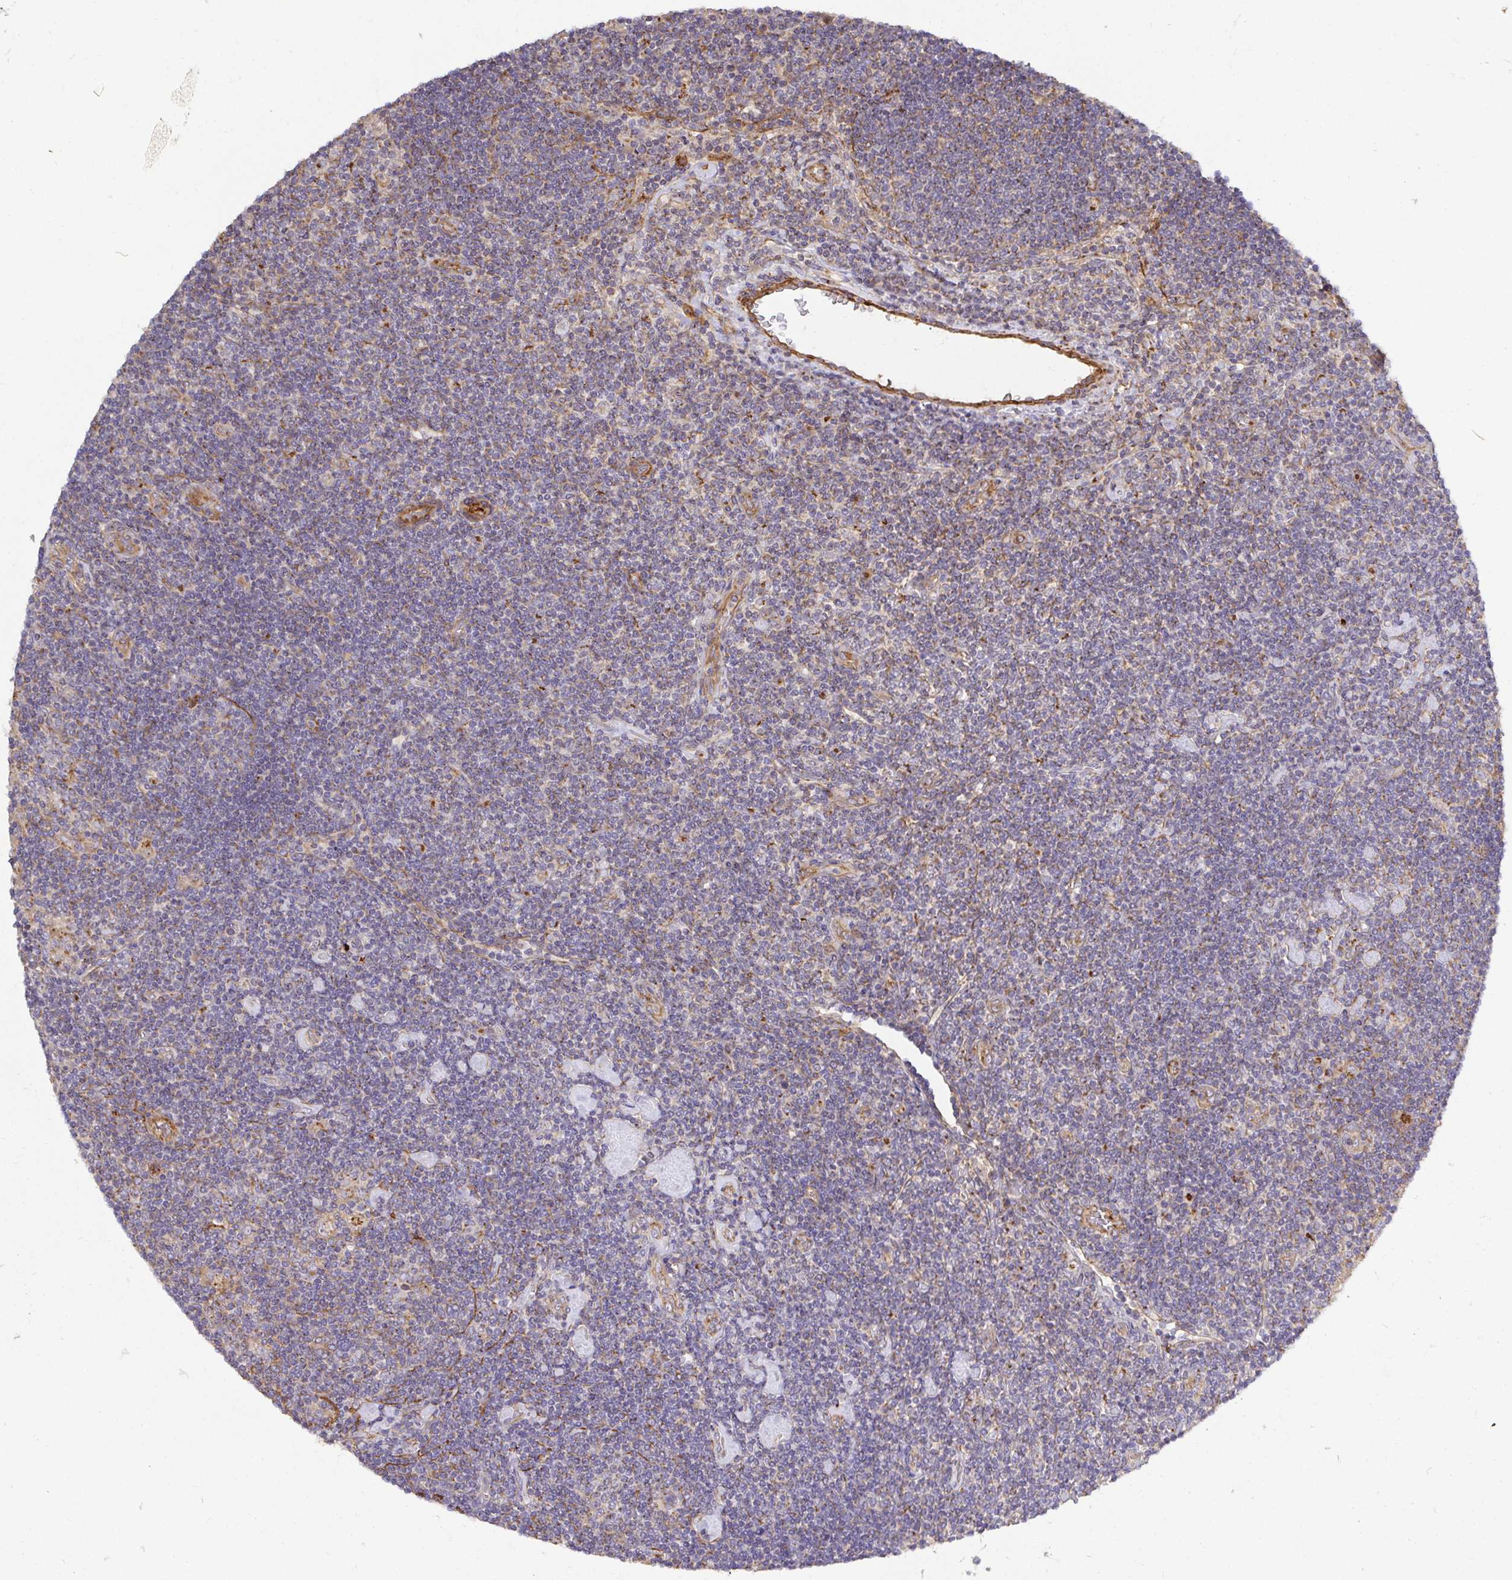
{"staining": {"intensity": "negative", "quantity": "none", "location": "none"}, "tissue": "lymphoma", "cell_type": "Tumor cells", "image_type": "cancer", "snomed": [{"axis": "morphology", "description": "Hodgkin's disease, NOS"}, {"axis": "topography", "description": "Lymph node"}], "caption": "Protein analysis of lymphoma shows no significant staining in tumor cells.", "gene": "TM9SF4", "patient": {"sex": "male", "age": 40}}